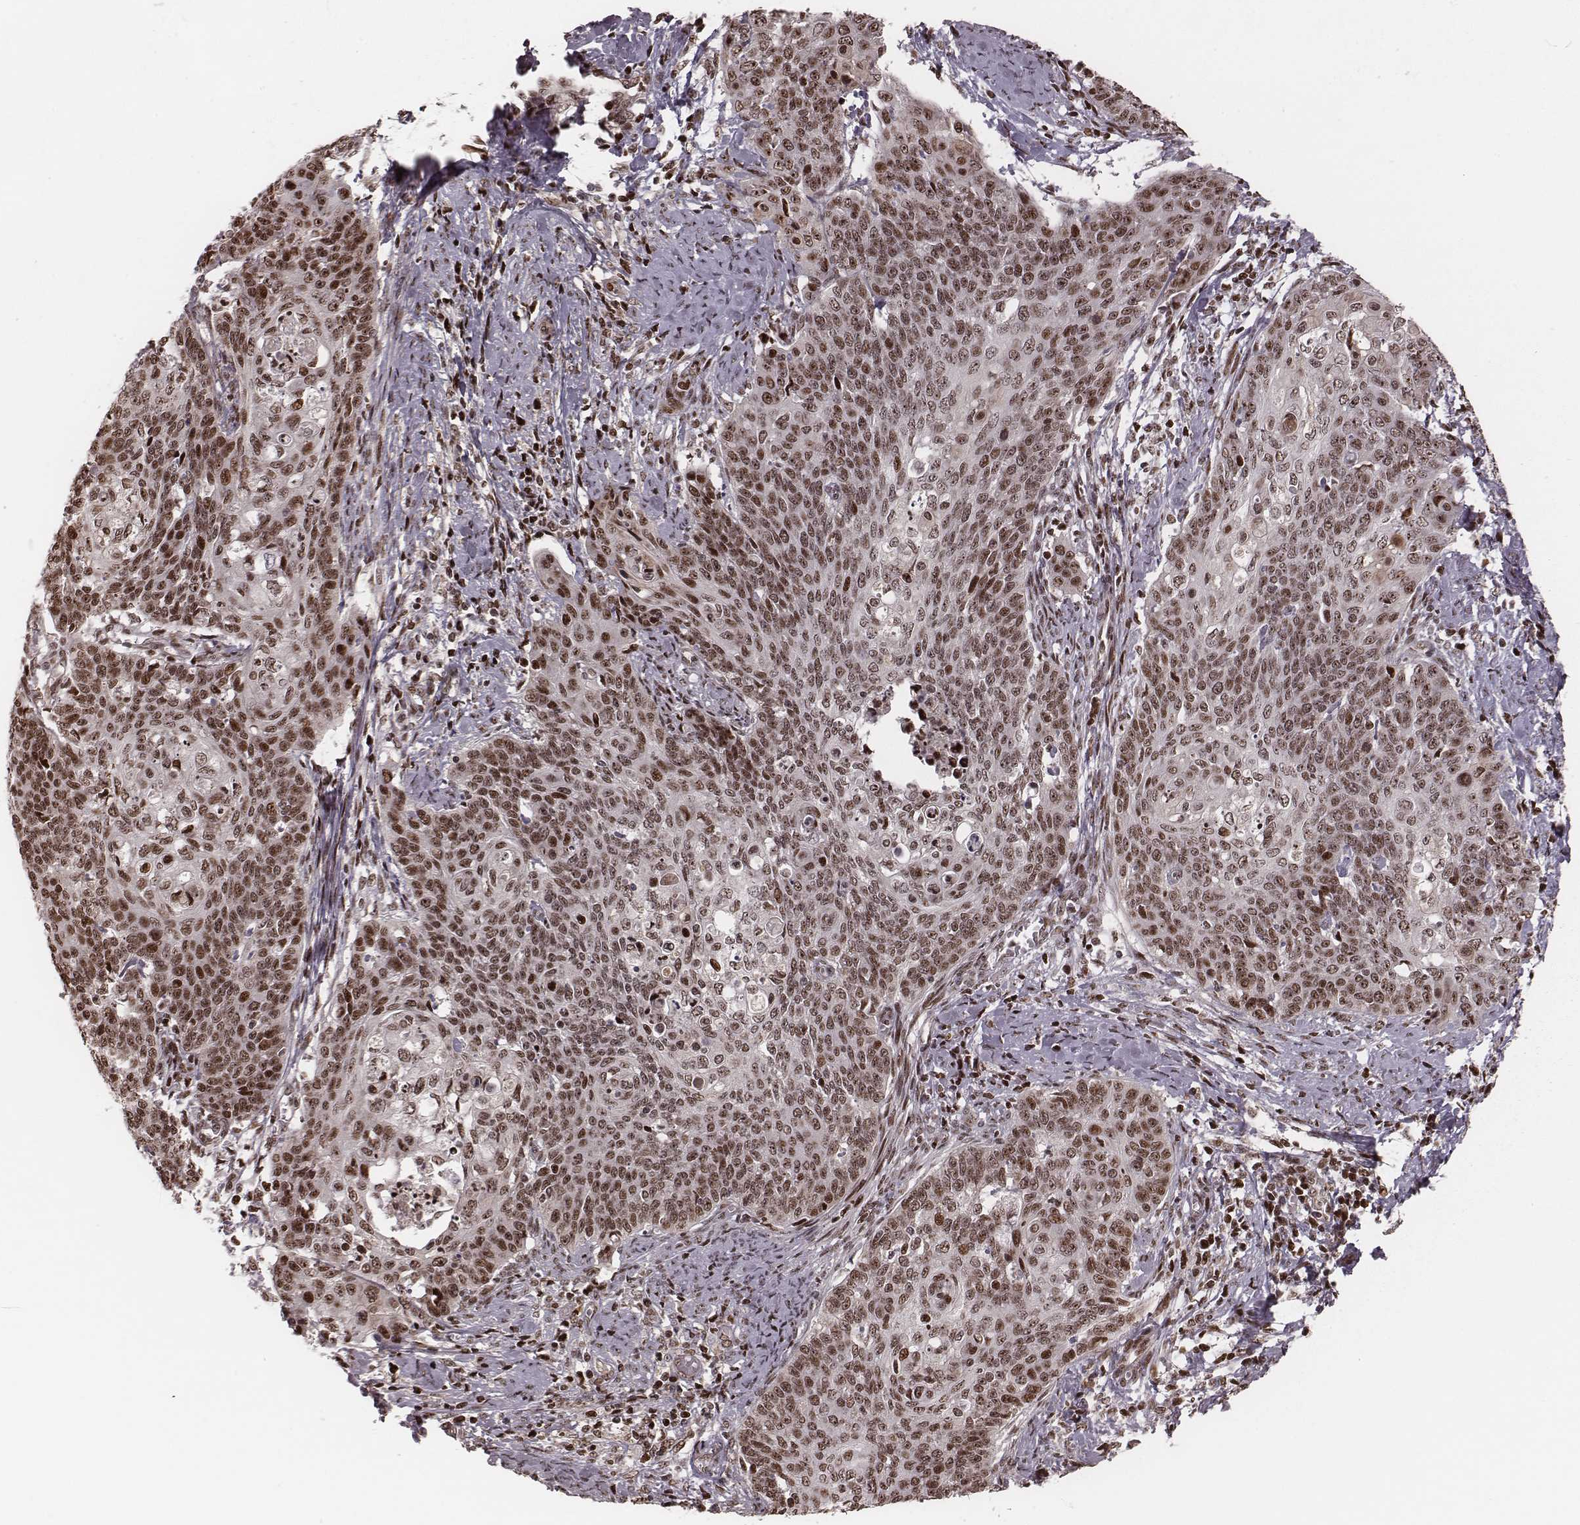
{"staining": {"intensity": "moderate", "quantity": ">75%", "location": "nuclear"}, "tissue": "cervical cancer", "cell_type": "Tumor cells", "image_type": "cancer", "snomed": [{"axis": "morphology", "description": "Normal tissue, NOS"}, {"axis": "morphology", "description": "Squamous cell carcinoma, NOS"}, {"axis": "topography", "description": "Cervix"}], "caption": "Immunohistochemical staining of human cervical squamous cell carcinoma shows medium levels of moderate nuclear positivity in approximately >75% of tumor cells.", "gene": "VRK3", "patient": {"sex": "female", "age": 39}}